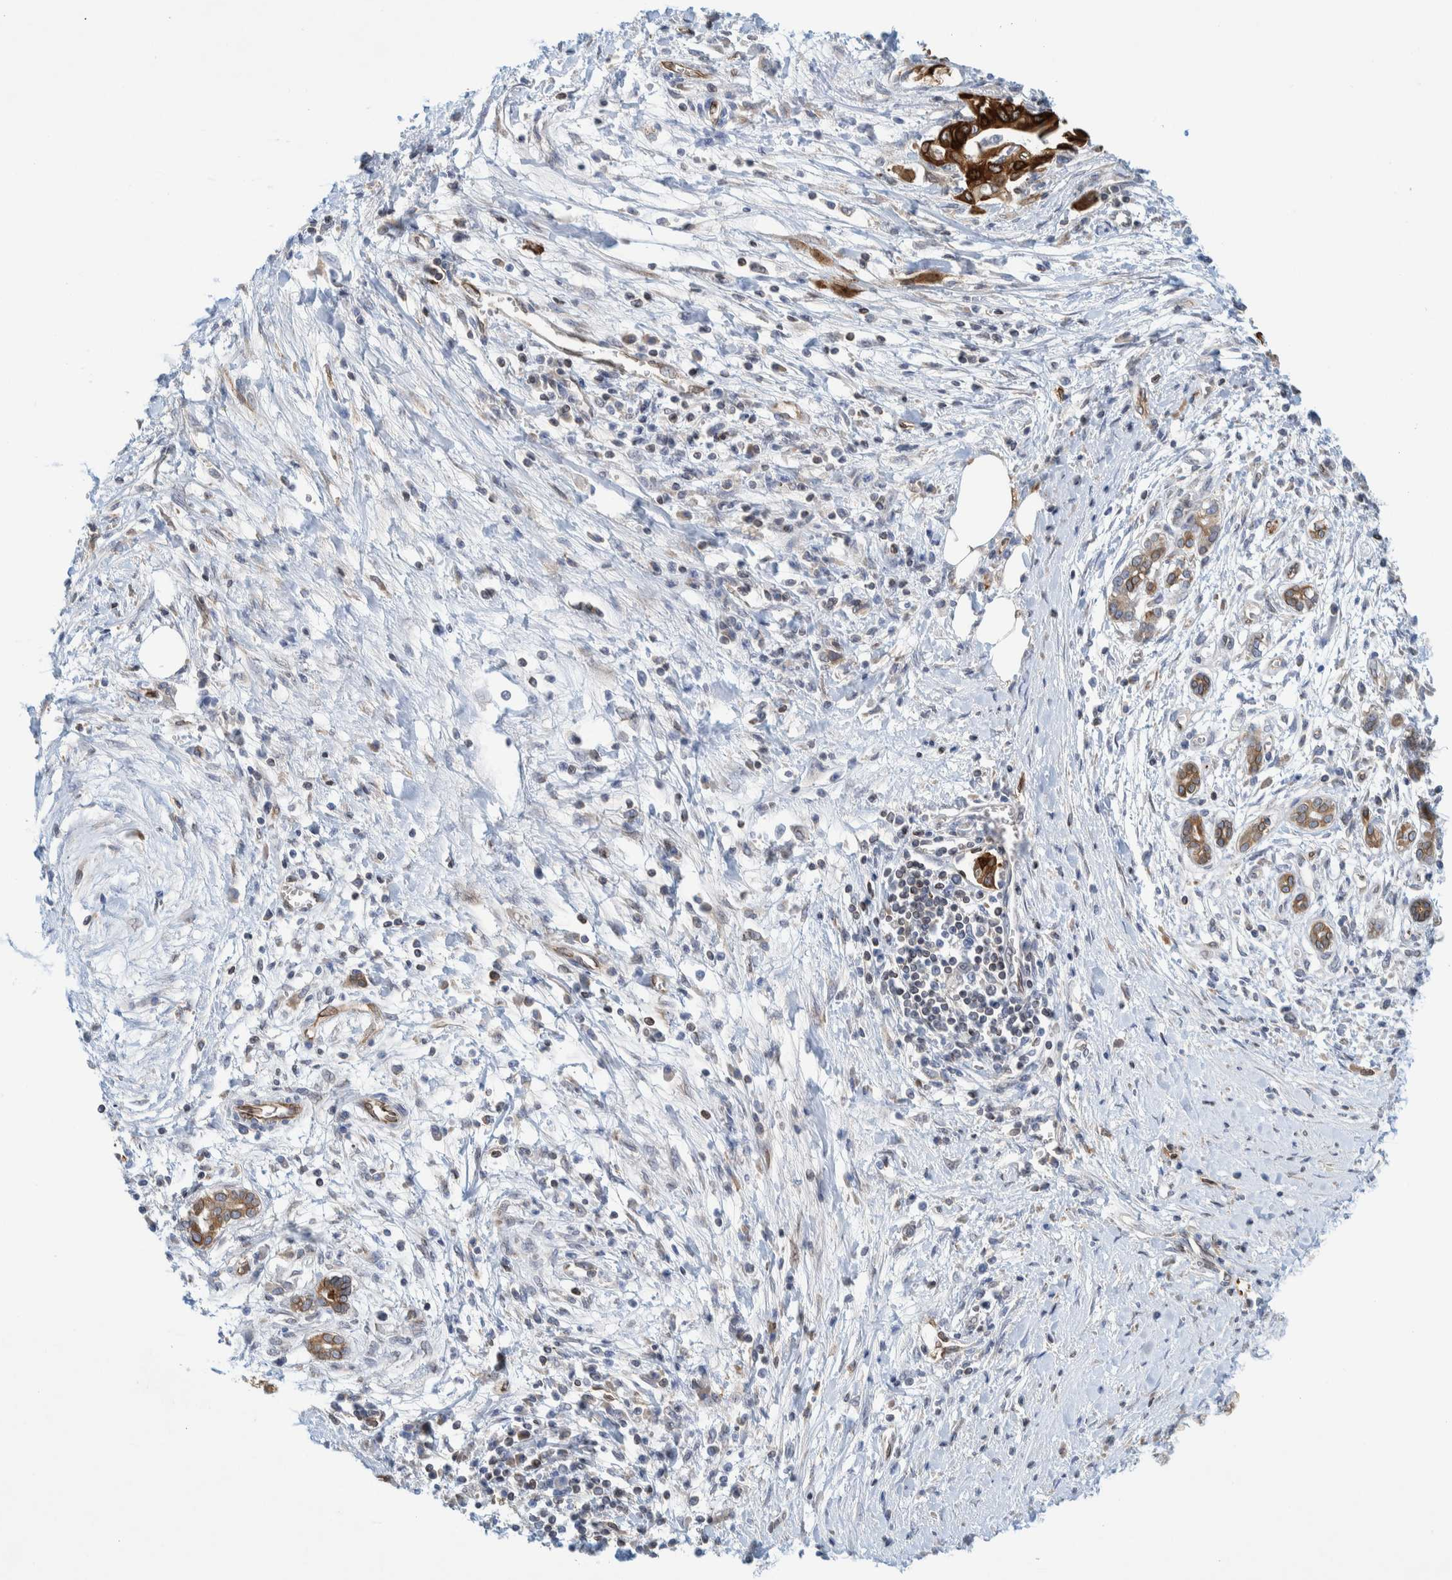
{"staining": {"intensity": "strong", "quantity": ">75%", "location": "cytoplasmic/membranous"}, "tissue": "pancreatic cancer", "cell_type": "Tumor cells", "image_type": "cancer", "snomed": [{"axis": "morphology", "description": "Adenocarcinoma, NOS"}, {"axis": "topography", "description": "Pancreas"}], "caption": "A photomicrograph showing strong cytoplasmic/membranous positivity in about >75% of tumor cells in pancreatic cancer (adenocarcinoma), as visualized by brown immunohistochemical staining.", "gene": "THEM6", "patient": {"sex": "male", "age": 58}}